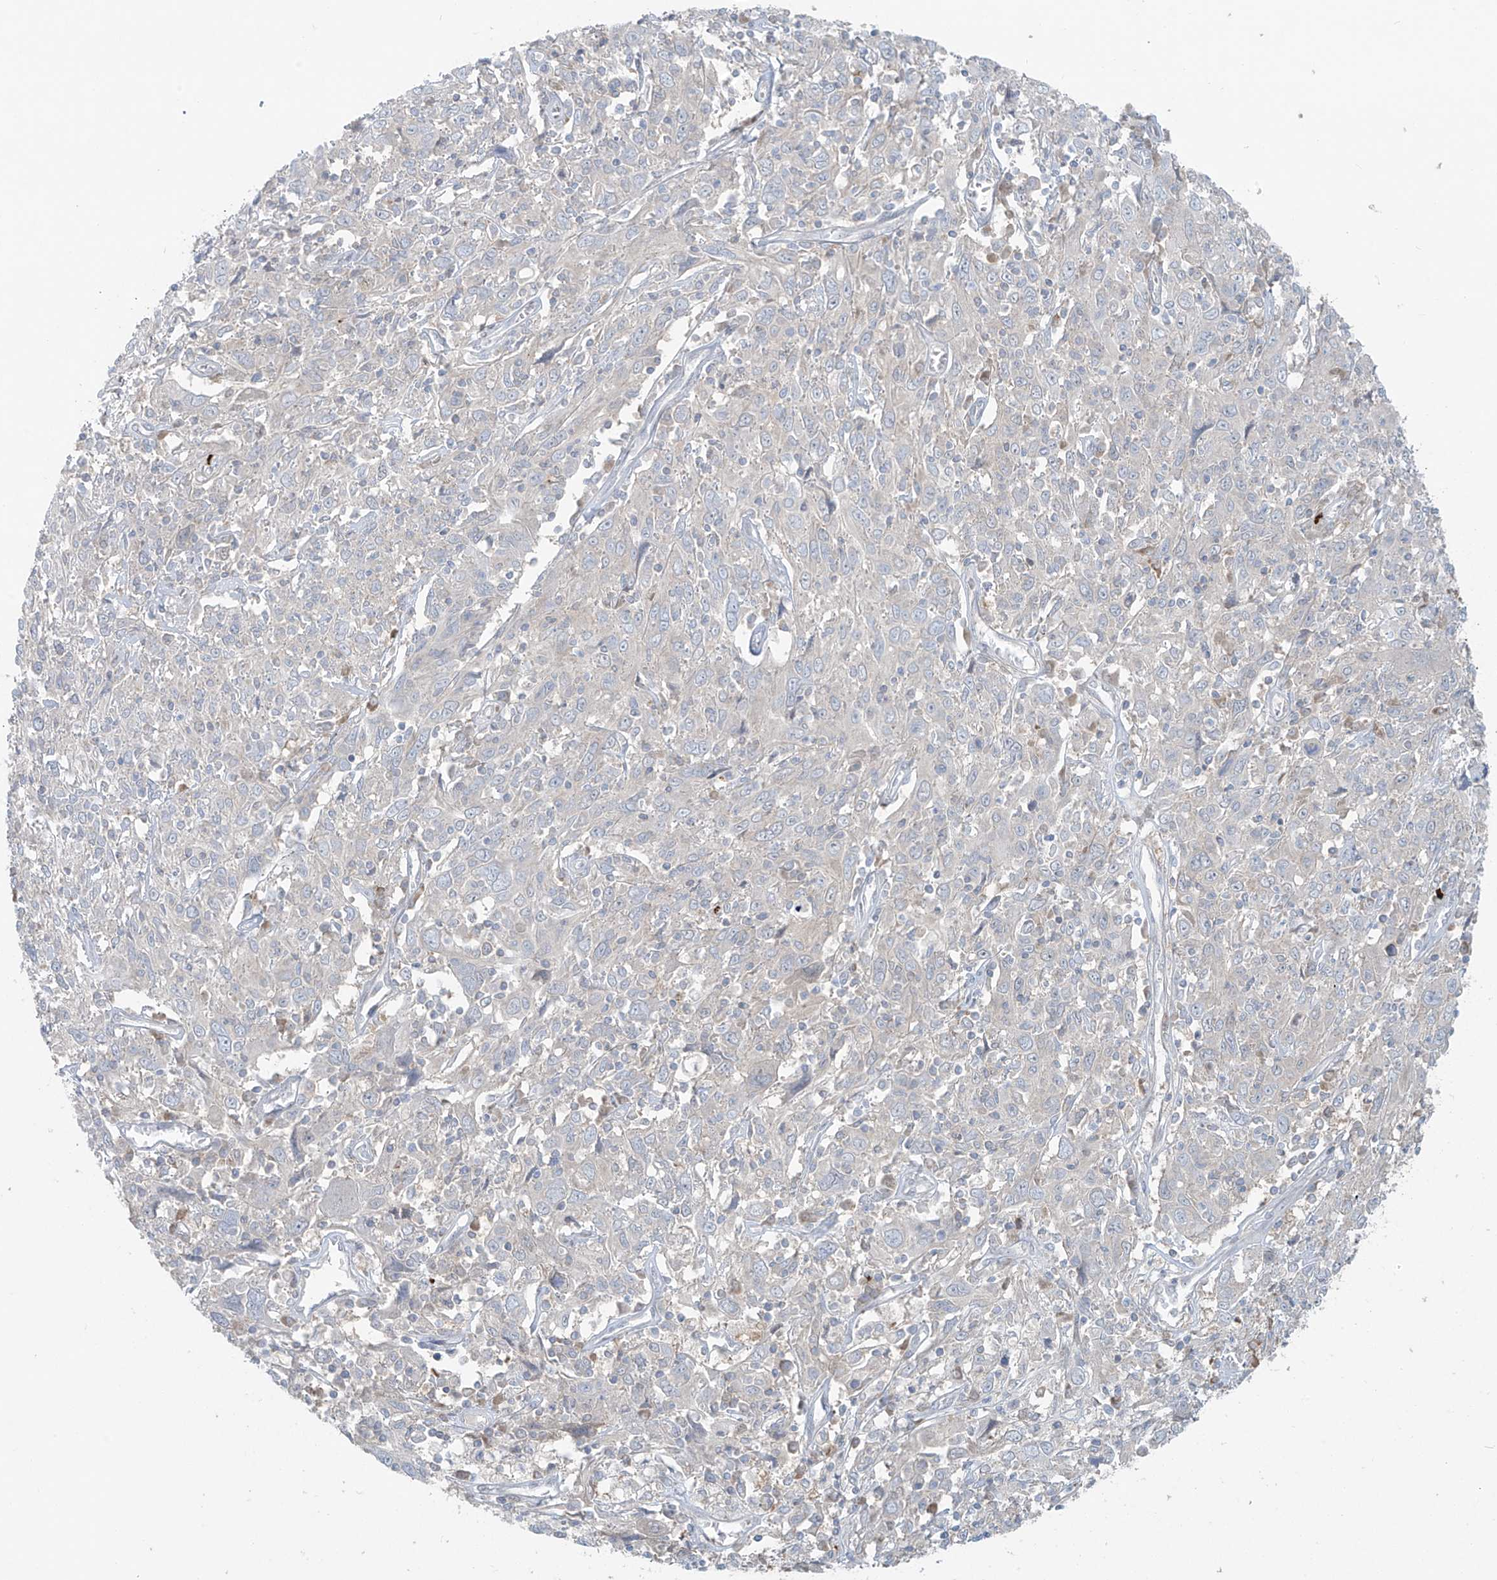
{"staining": {"intensity": "negative", "quantity": "none", "location": "none"}, "tissue": "cervical cancer", "cell_type": "Tumor cells", "image_type": "cancer", "snomed": [{"axis": "morphology", "description": "Squamous cell carcinoma, NOS"}, {"axis": "topography", "description": "Cervix"}], "caption": "A histopathology image of human squamous cell carcinoma (cervical) is negative for staining in tumor cells. Brightfield microscopy of immunohistochemistry (IHC) stained with DAB (brown) and hematoxylin (blue), captured at high magnification.", "gene": "PPAT", "patient": {"sex": "female", "age": 46}}